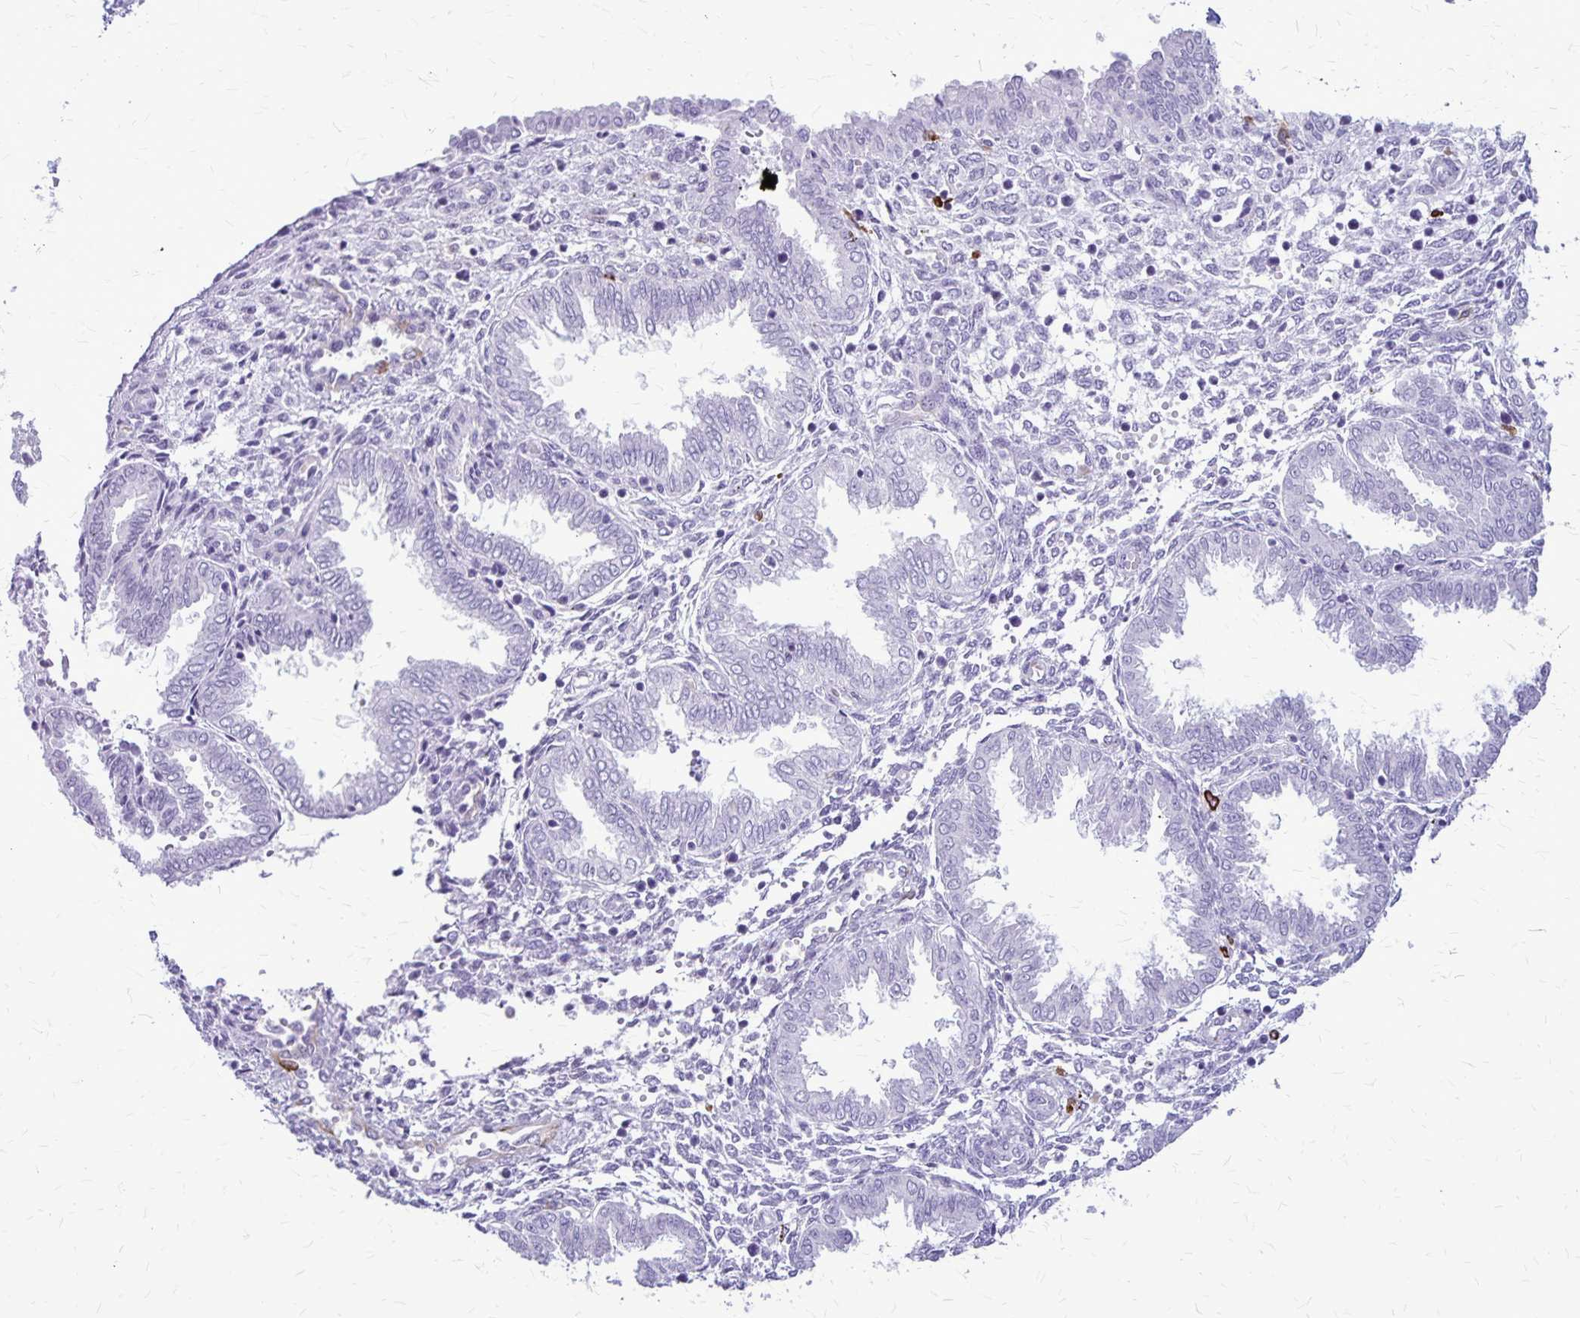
{"staining": {"intensity": "negative", "quantity": "none", "location": "none"}, "tissue": "endometrium", "cell_type": "Cells in endometrial stroma", "image_type": "normal", "snomed": [{"axis": "morphology", "description": "Normal tissue, NOS"}, {"axis": "topography", "description": "Endometrium"}], "caption": "A micrograph of endometrium stained for a protein displays no brown staining in cells in endometrial stroma. Nuclei are stained in blue.", "gene": "RTN1", "patient": {"sex": "female", "age": 33}}